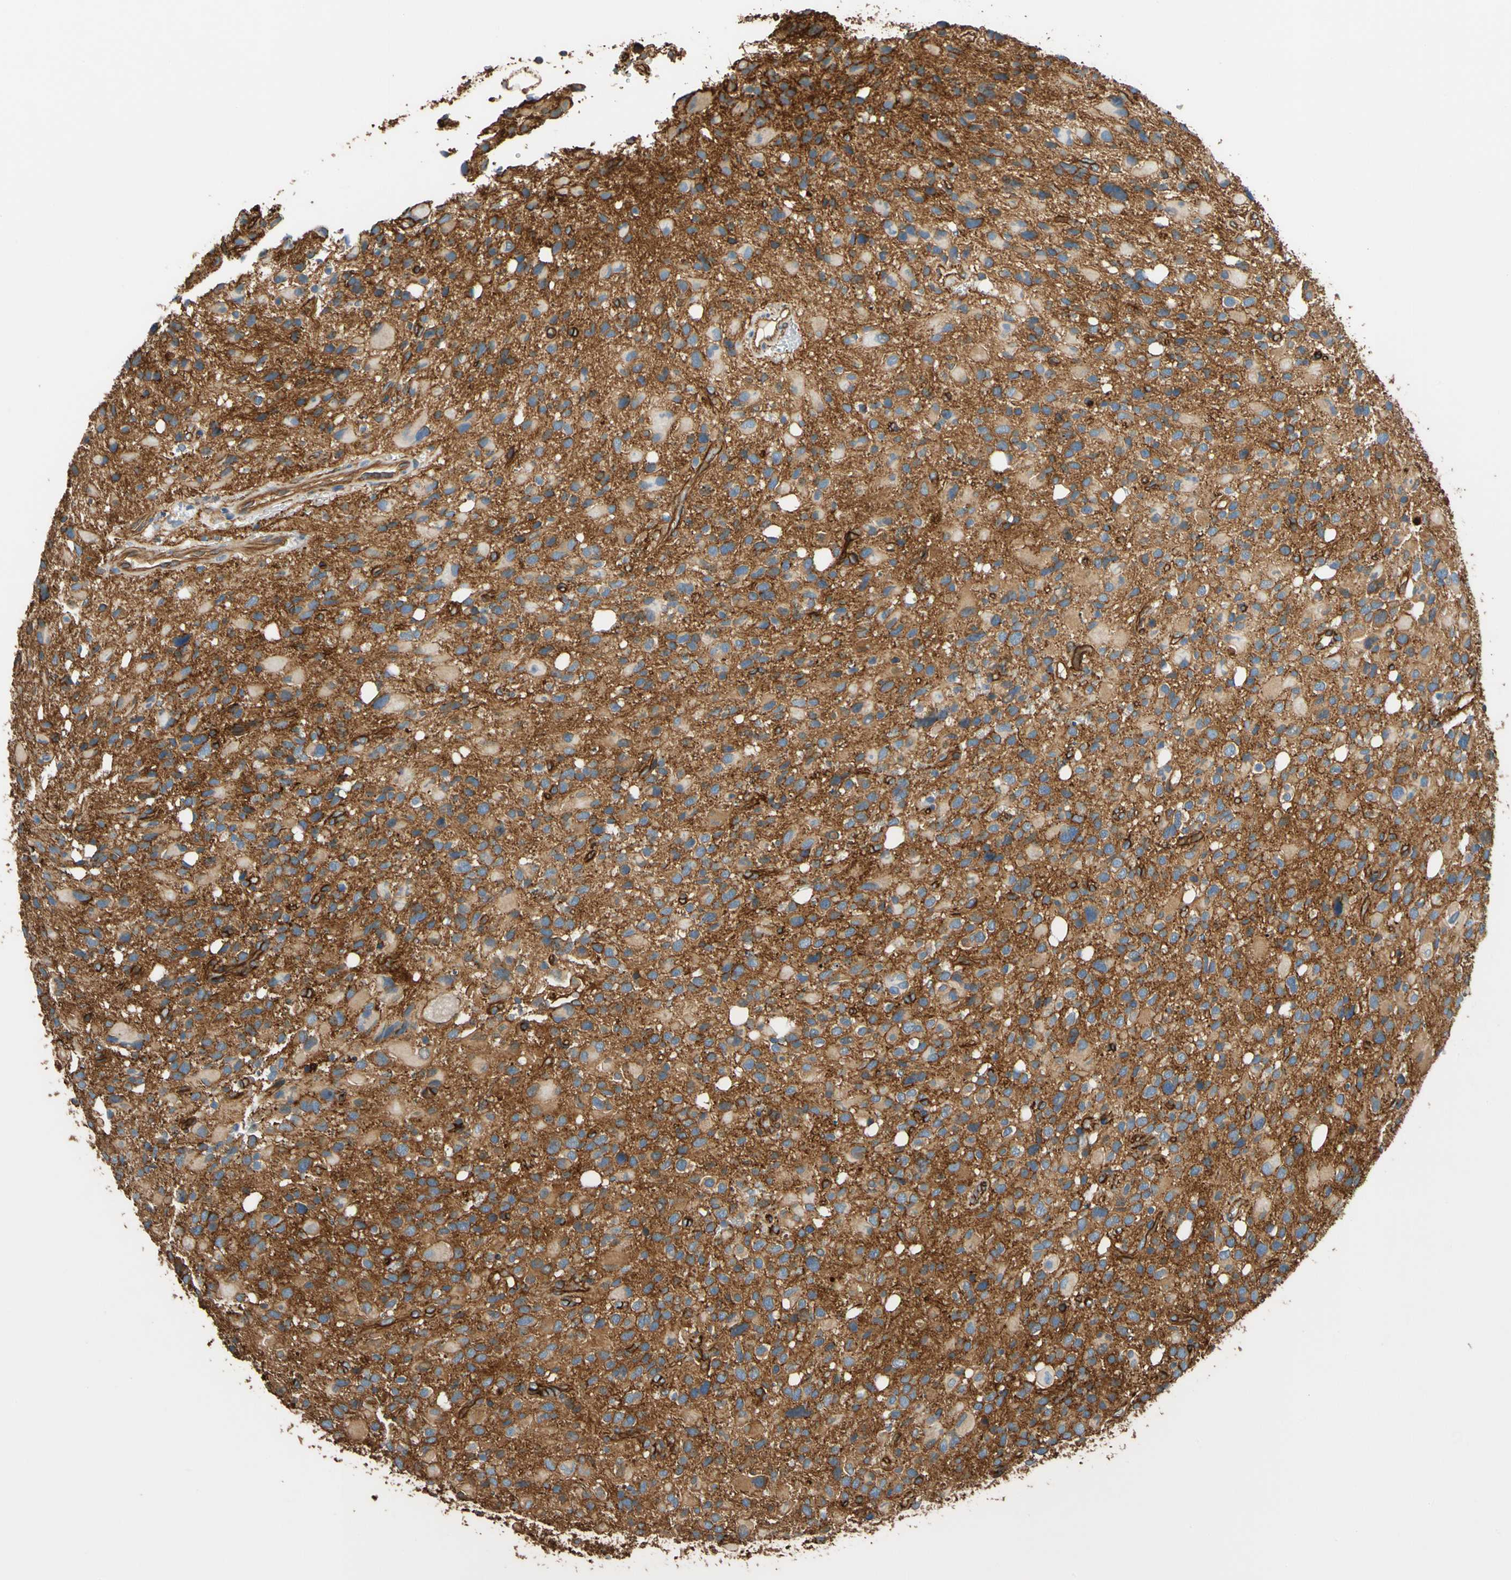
{"staining": {"intensity": "weak", "quantity": ">75%", "location": "cytoplasmic/membranous"}, "tissue": "glioma", "cell_type": "Tumor cells", "image_type": "cancer", "snomed": [{"axis": "morphology", "description": "Glioma, malignant, High grade"}, {"axis": "topography", "description": "Brain"}], "caption": "This histopathology image displays glioma stained with immunohistochemistry (IHC) to label a protein in brown. The cytoplasmic/membranous of tumor cells show weak positivity for the protein. Nuclei are counter-stained blue.", "gene": "SPTAN1", "patient": {"sex": "male", "age": 48}}